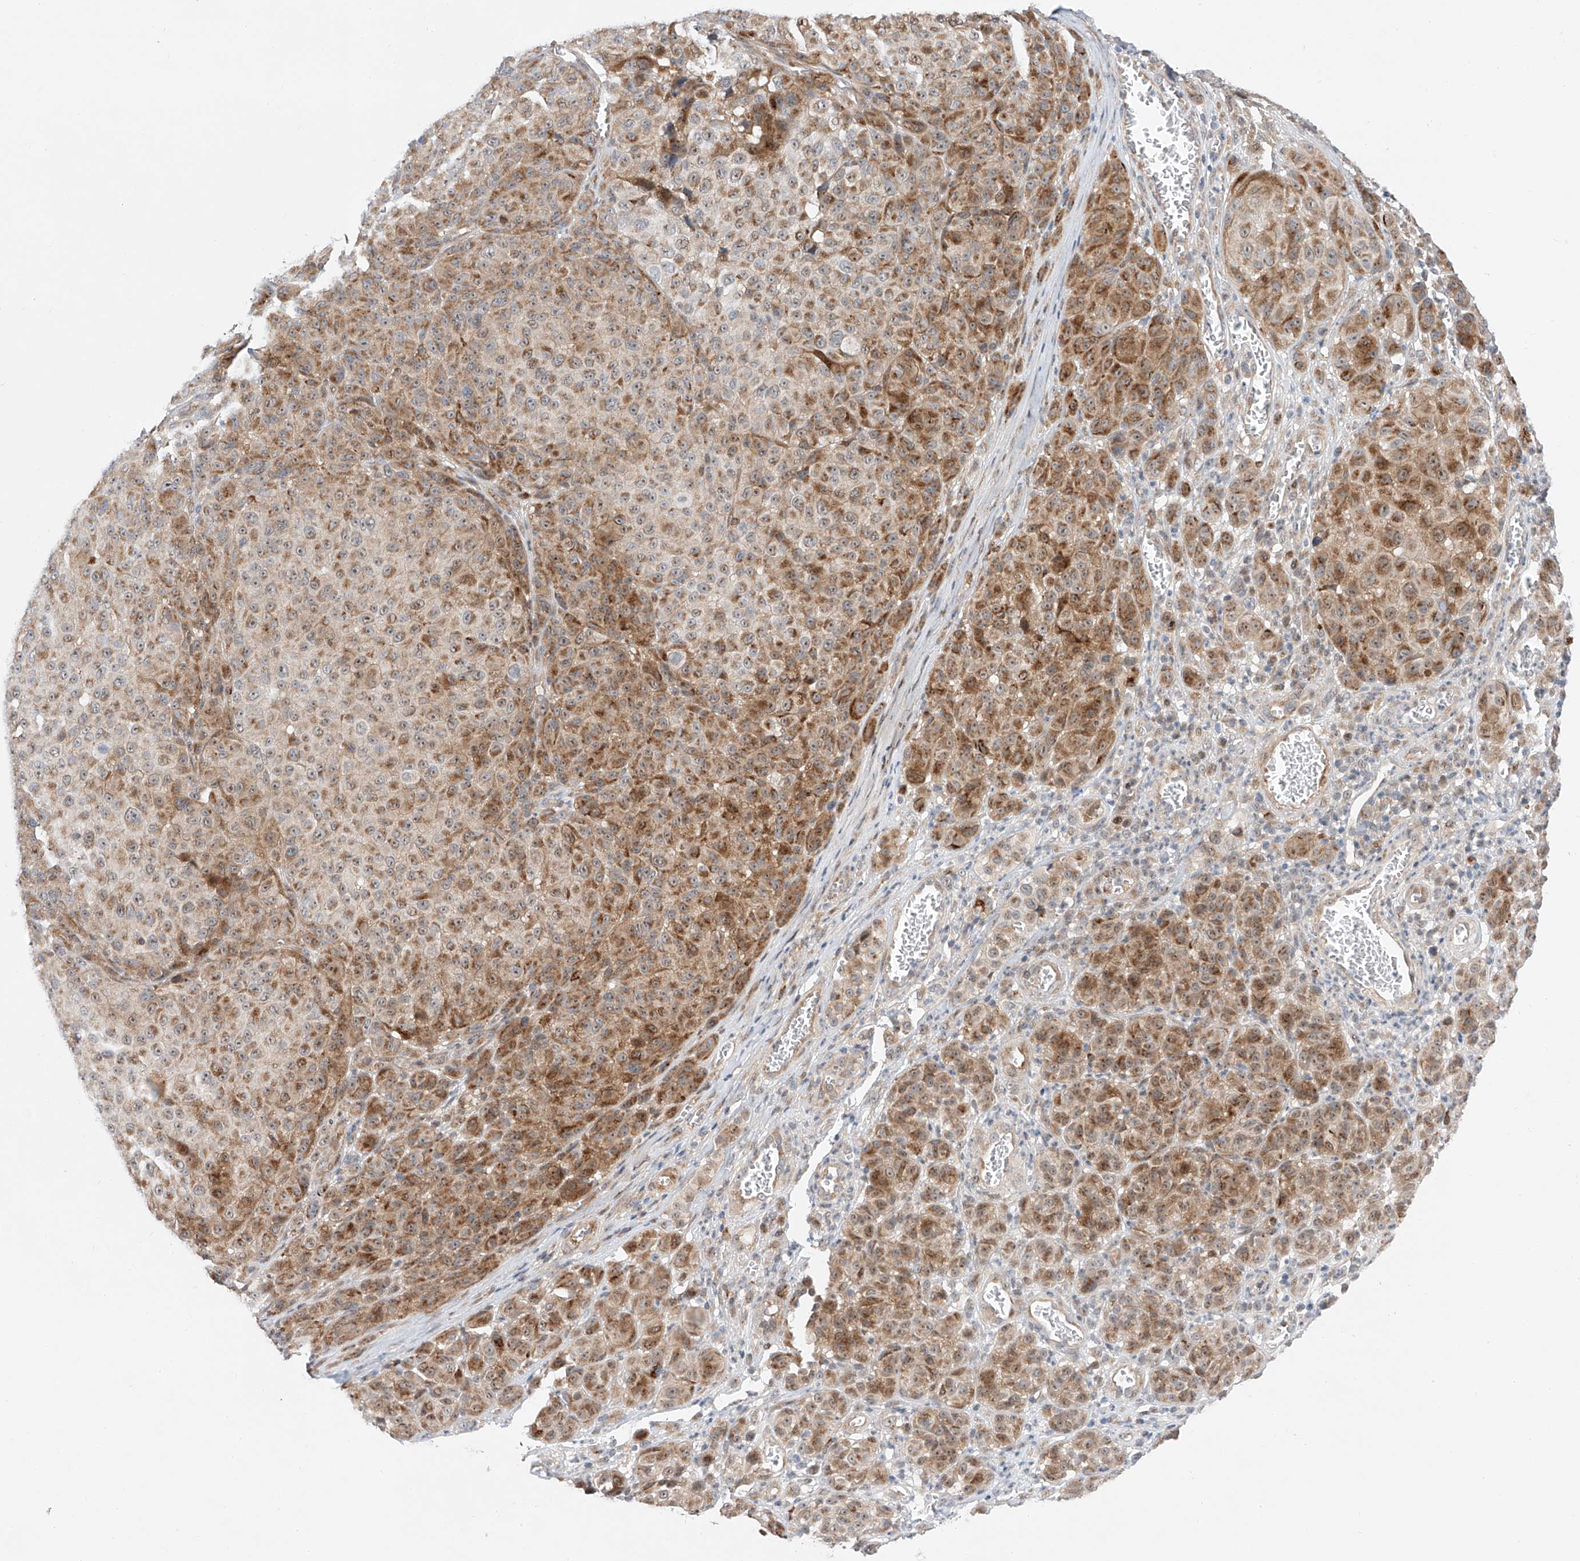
{"staining": {"intensity": "moderate", "quantity": "25%-75%", "location": "cytoplasmic/membranous,nuclear"}, "tissue": "melanoma", "cell_type": "Tumor cells", "image_type": "cancer", "snomed": [{"axis": "morphology", "description": "Malignant melanoma, NOS"}, {"axis": "topography", "description": "Skin"}], "caption": "Tumor cells exhibit medium levels of moderate cytoplasmic/membranous and nuclear expression in about 25%-75% of cells in human melanoma.", "gene": "CLDND1", "patient": {"sex": "male", "age": 73}}